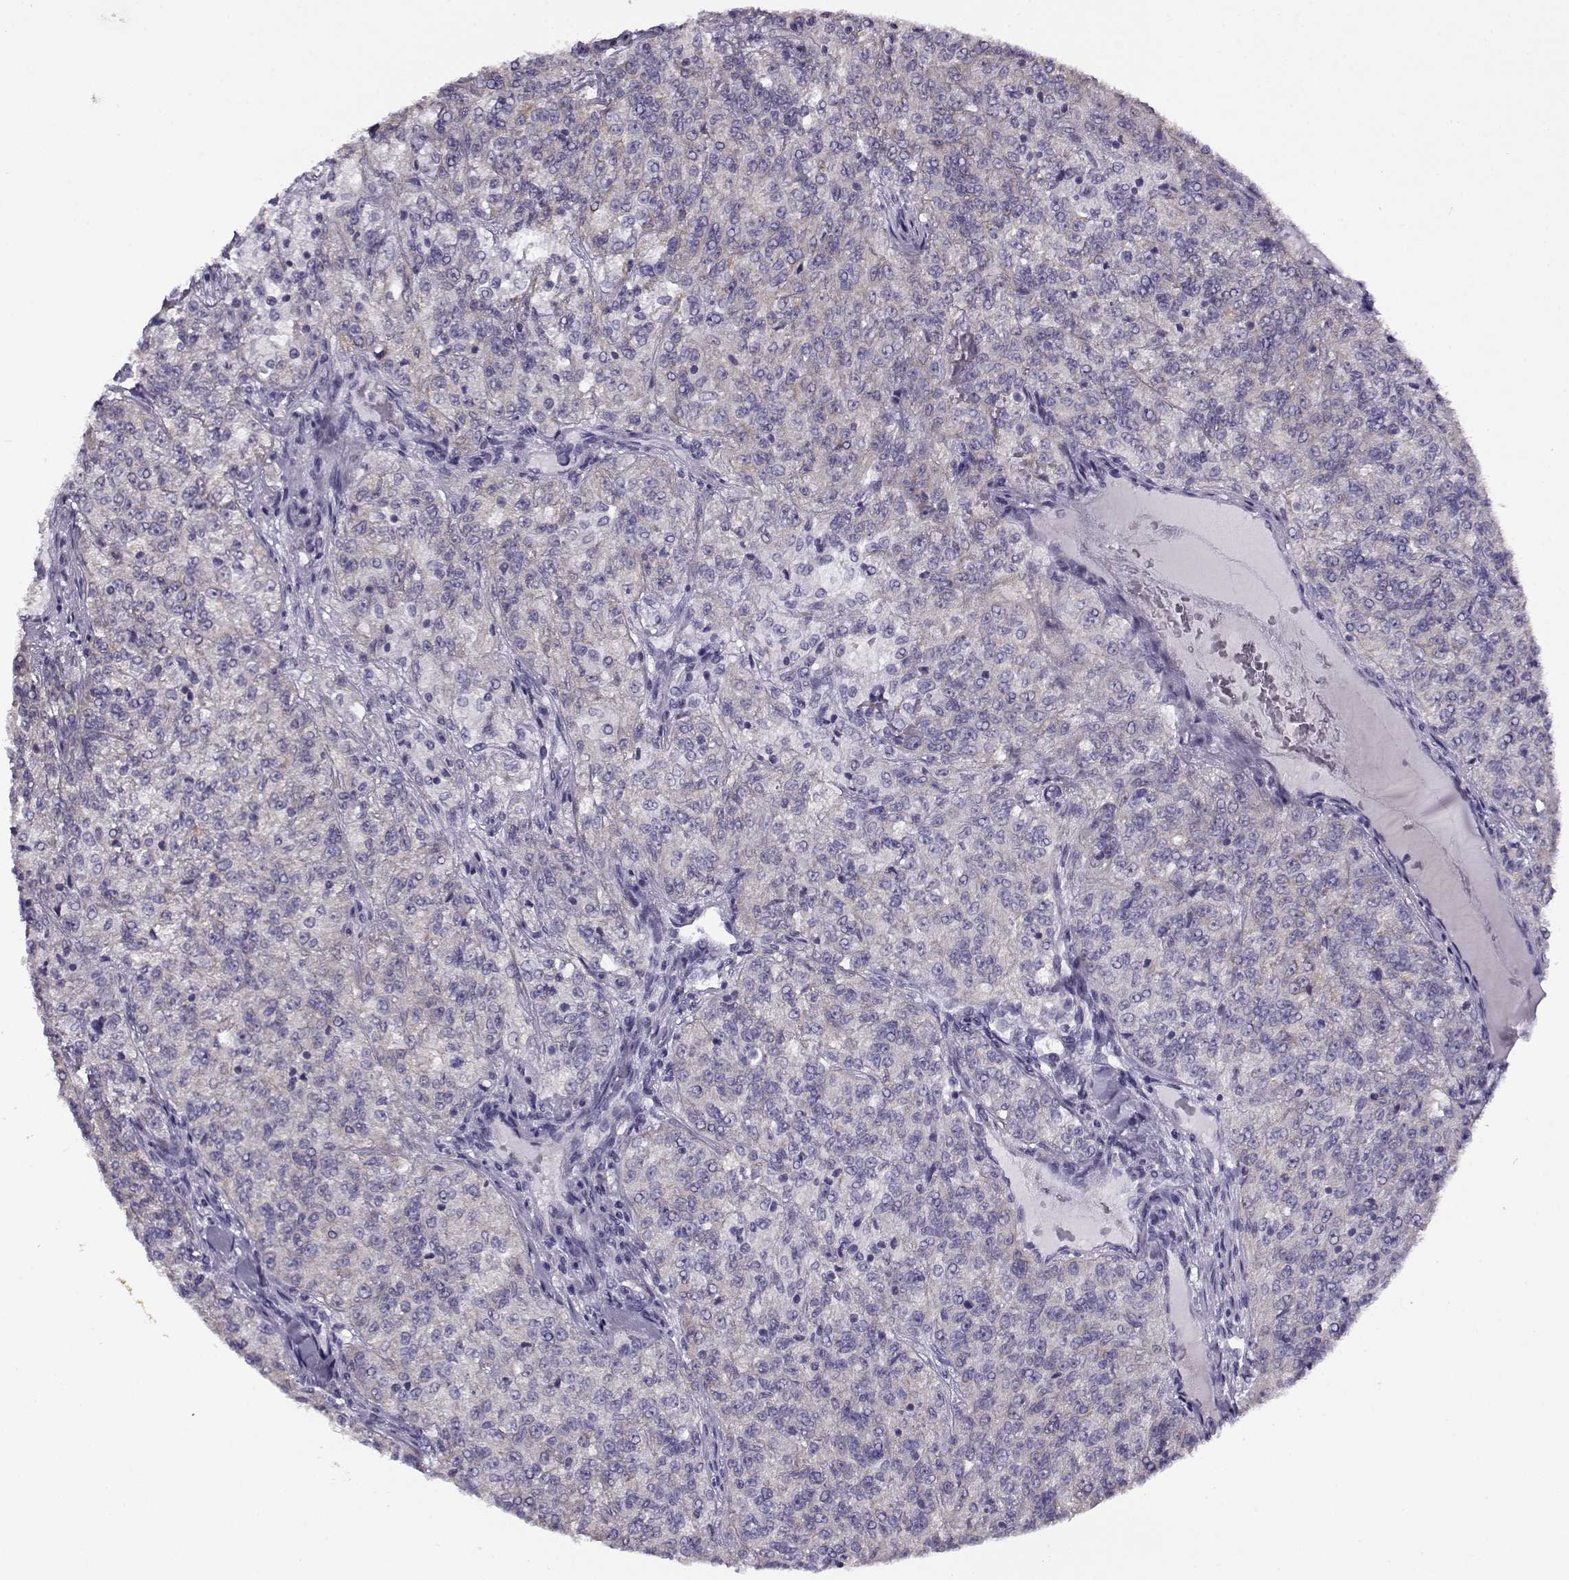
{"staining": {"intensity": "negative", "quantity": "none", "location": "none"}, "tissue": "renal cancer", "cell_type": "Tumor cells", "image_type": "cancer", "snomed": [{"axis": "morphology", "description": "Adenocarcinoma, NOS"}, {"axis": "topography", "description": "Kidney"}], "caption": "Immunohistochemistry (IHC) of human renal cancer displays no staining in tumor cells.", "gene": "FEZF1", "patient": {"sex": "female", "age": 63}}